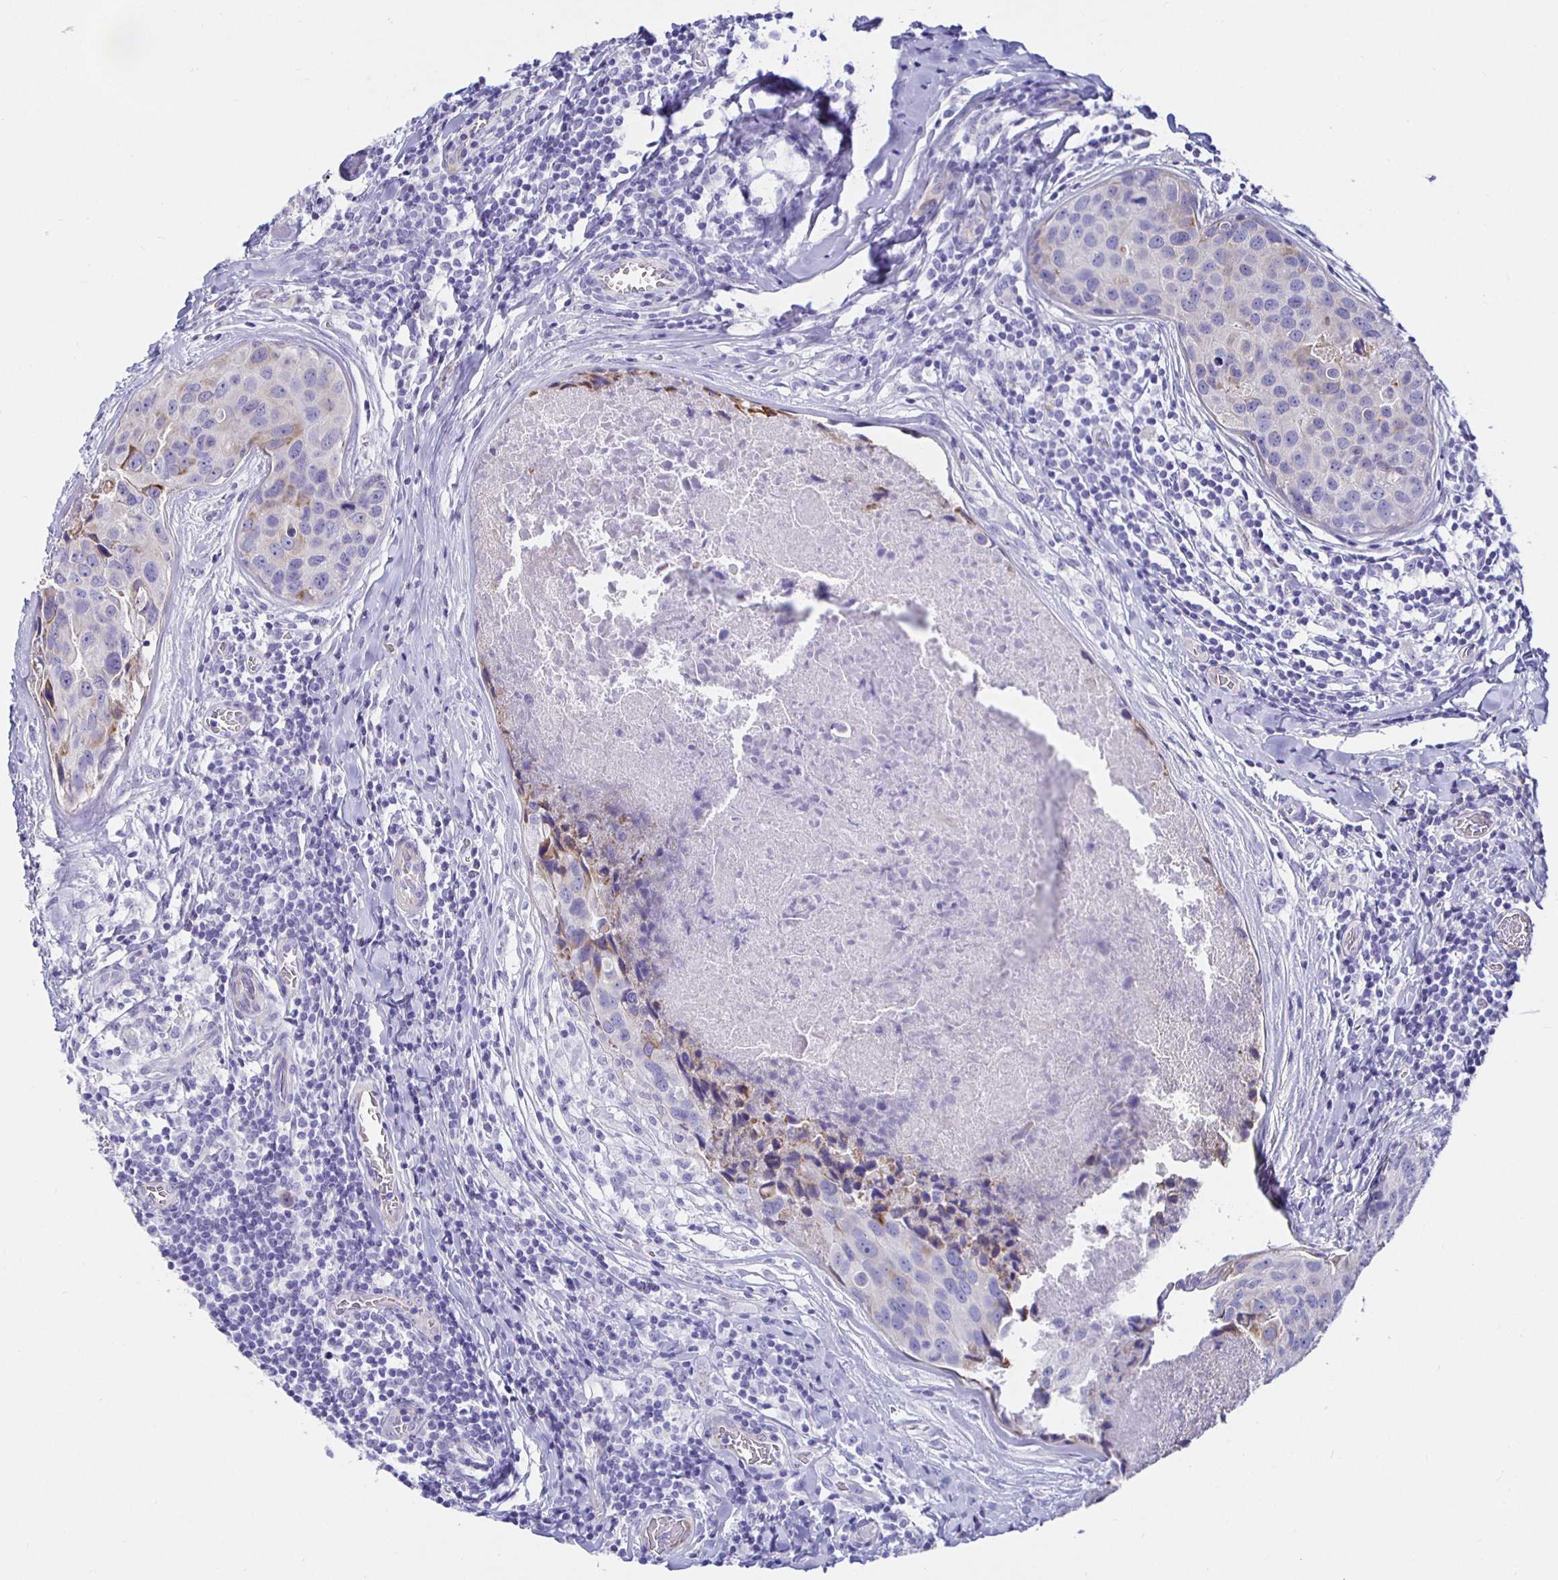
{"staining": {"intensity": "negative", "quantity": "none", "location": "none"}, "tissue": "breast cancer", "cell_type": "Tumor cells", "image_type": "cancer", "snomed": [{"axis": "morphology", "description": "Duct carcinoma"}, {"axis": "topography", "description": "Breast"}], "caption": "DAB immunohistochemical staining of human breast intraductal carcinoma reveals no significant positivity in tumor cells. The staining was performed using DAB (3,3'-diaminobenzidine) to visualize the protein expression in brown, while the nuclei were stained in blue with hematoxylin (Magnification: 20x).", "gene": "HSPA4L", "patient": {"sex": "female", "age": 24}}